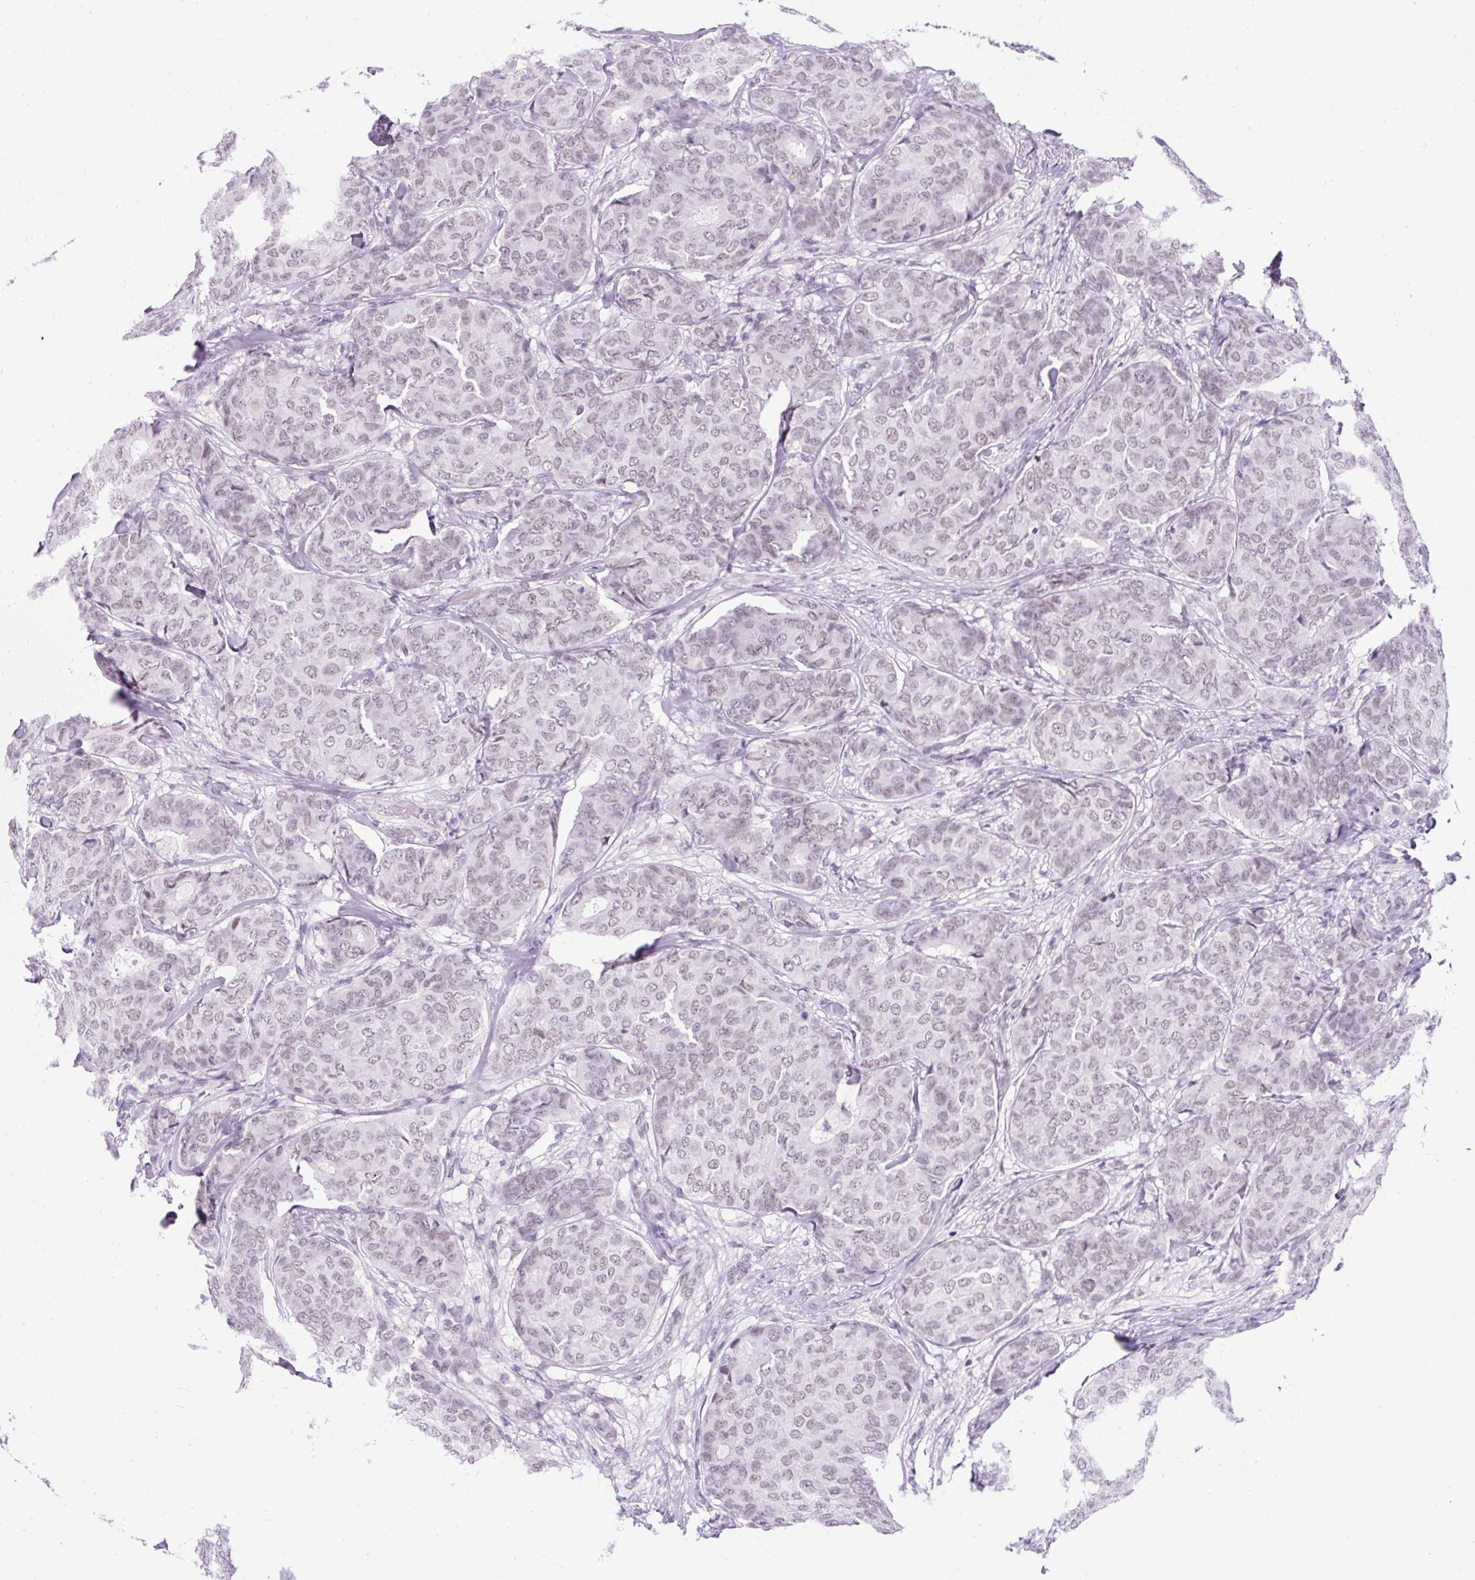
{"staining": {"intensity": "weak", "quantity": "25%-75%", "location": "nuclear"}, "tissue": "breast cancer", "cell_type": "Tumor cells", "image_type": "cancer", "snomed": [{"axis": "morphology", "description": "Duct carcinoma"}, {"axis": "topography", "description": "Breast"}], "caption": "Immunohistochemistry (DAB (3,3'-diaminobenzidine)) staining of human intraductal carcinoma (breast) reveals weak nuclear protein expression in about 25%-75% of tumor cells. Using DAB (3,3'-diaminobenzidine) (brown) and hematoxylin (blue) stains, captured at high magnification using brightfield microscopy.", "gene": "PLCXD2", "patient": {"sex": "female", "age": 75}}